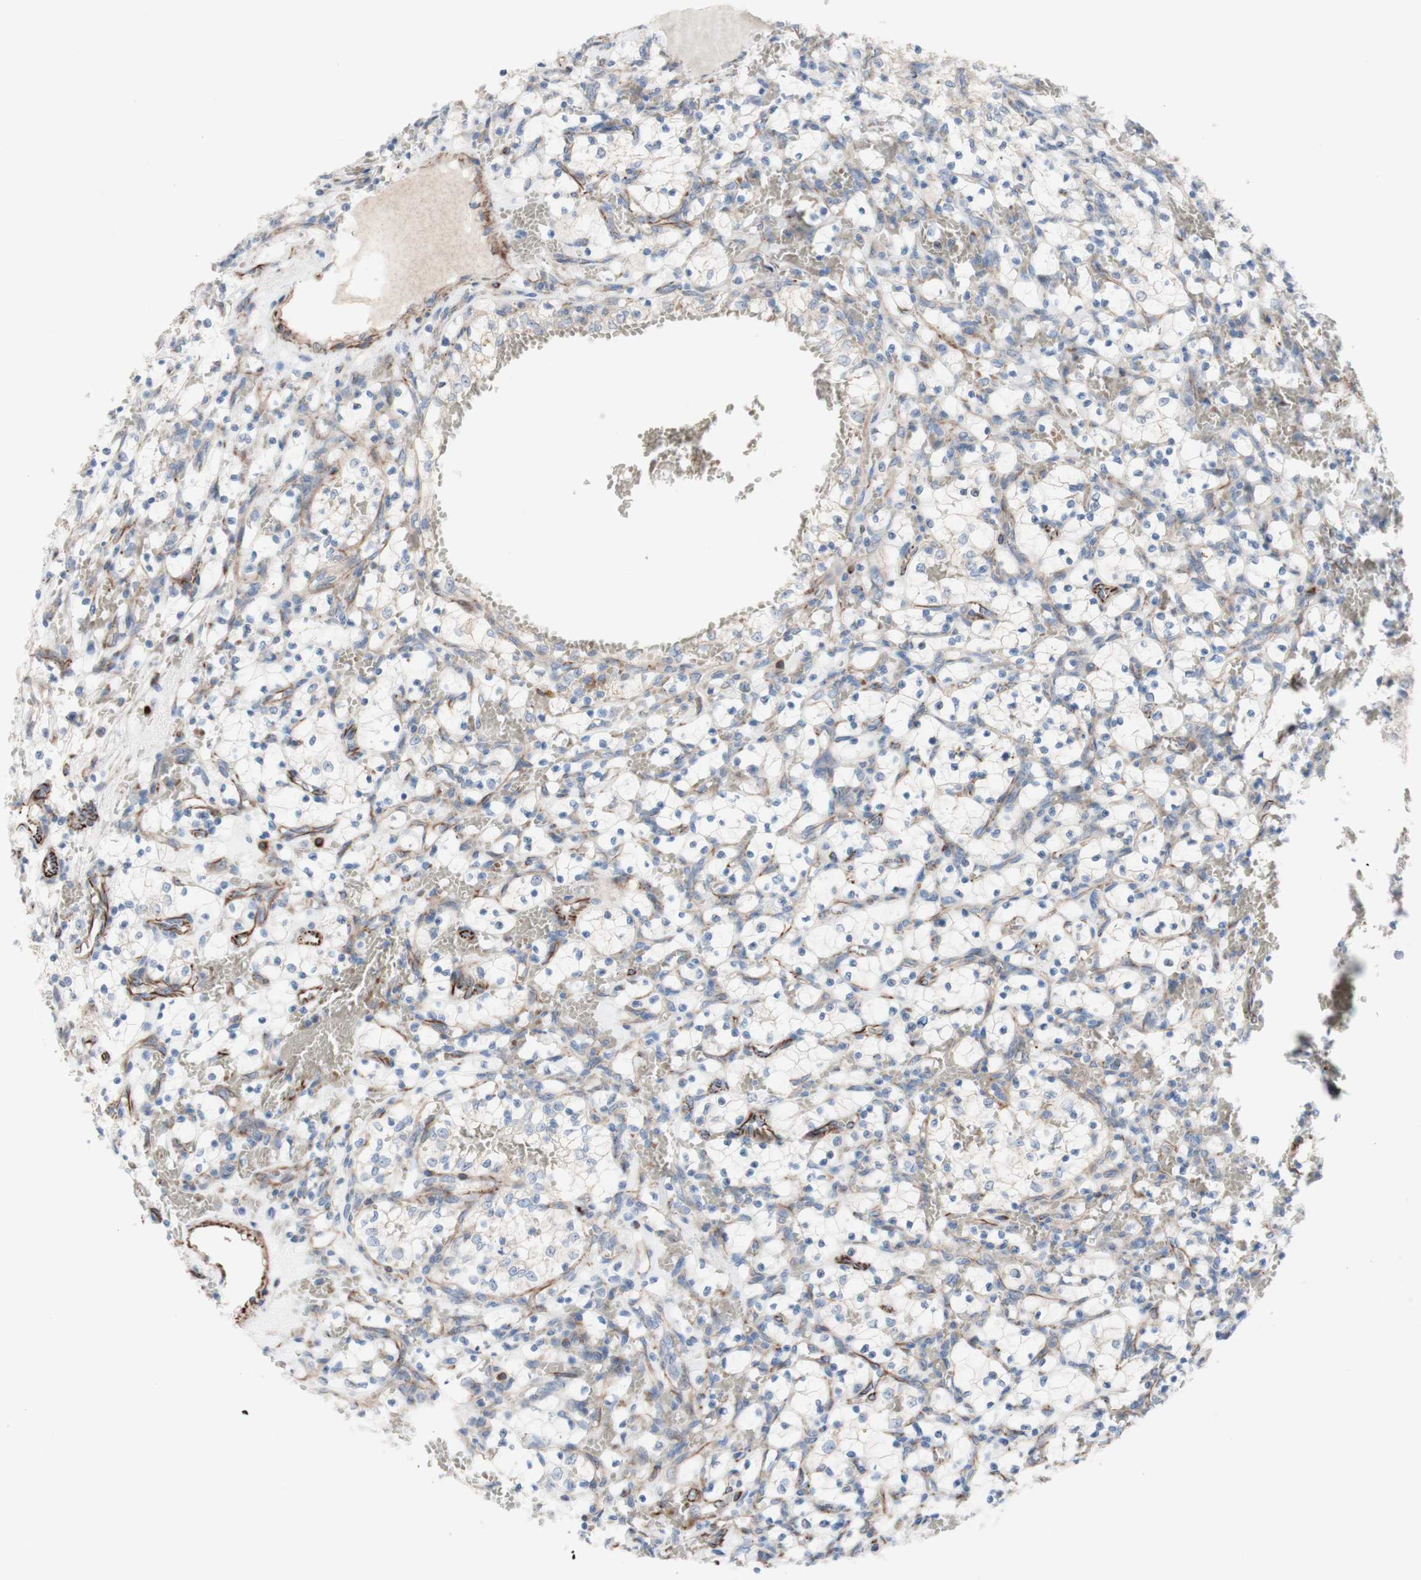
{"staining": {"intensity": "weak", "quantity": "<25%", "location": "cytoplasmic/membranous"}, "tissue": "renal cancer", "cell_type": "Tumor cells", "image_type": "cancer", "snomed": [{"axis": "morphology", "description": "Adenocarcinoma, NOS"}, {"axis": "topography", "description": "Kidney"}], "caption": "Immunohistochemistry image of neoplastic tissue: human renal adenocarcinoma stained with DAB demonstrates no significant protein positivity in tumor cells.", "gene": "AGPAT5", "patient": {"sex": "female", "age": 69}}